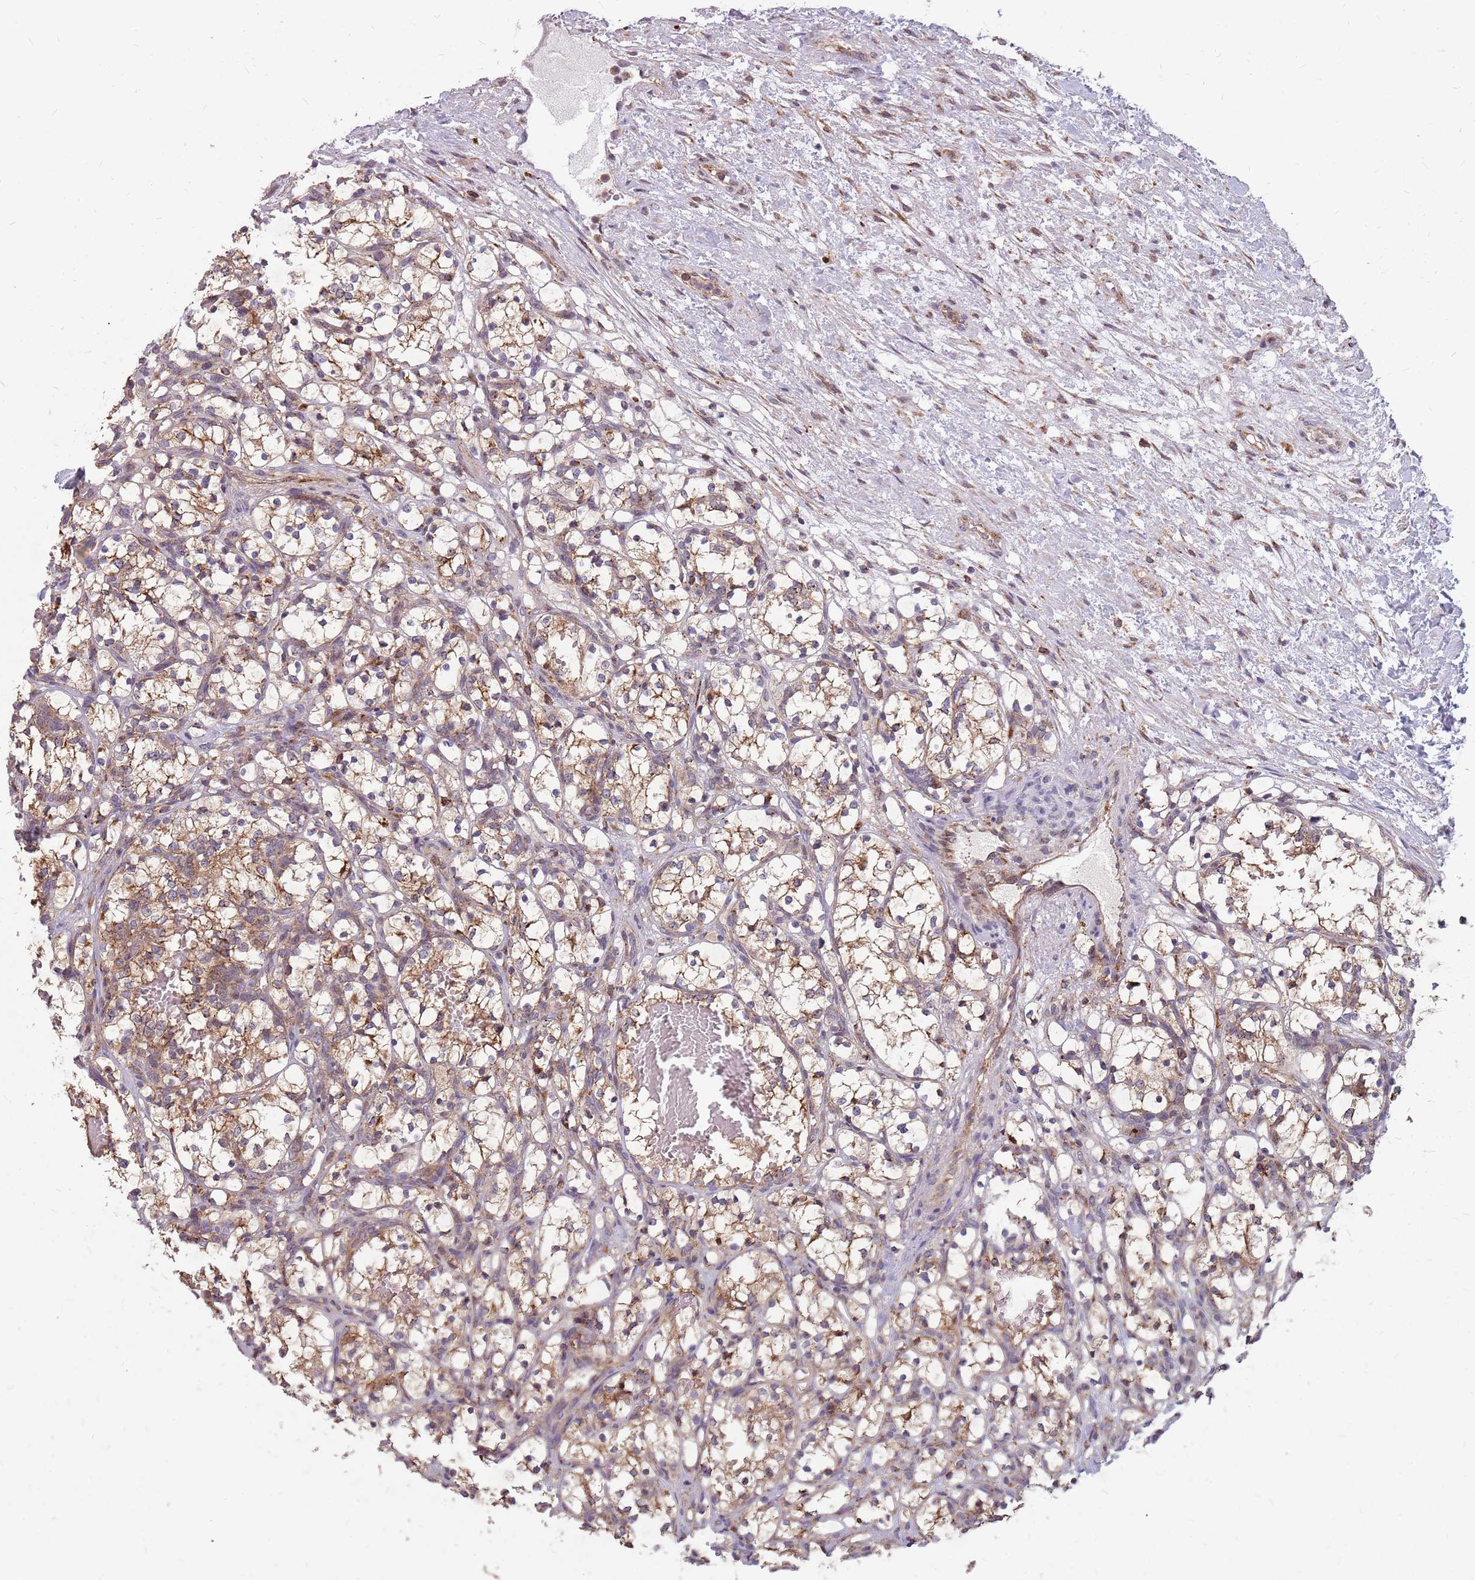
{"staining": {"intensity": "weak", "quantity": "25%-75%", "location": "cytoplasmic/membranous"}, "tissue": "renal cancer", "cell_type": "Tumor cells", "image_type": "cancer", "snomed": [{"axis": "morphology", "description": "Adenocarcinoma, NOS"}, {"axis": "topography", "description": "Kidney"}], "caption": "Immunohistochemical staining of renal cancer (adenocarcinoma) shows low levels of weak cytoplasmic/membranous expression in about 25%-75% of tumor cells. (DAB IHC with brightfield microscopy, high magnification).", "gene": "NME4", "patient": {"sex": "female", "age": 69}}